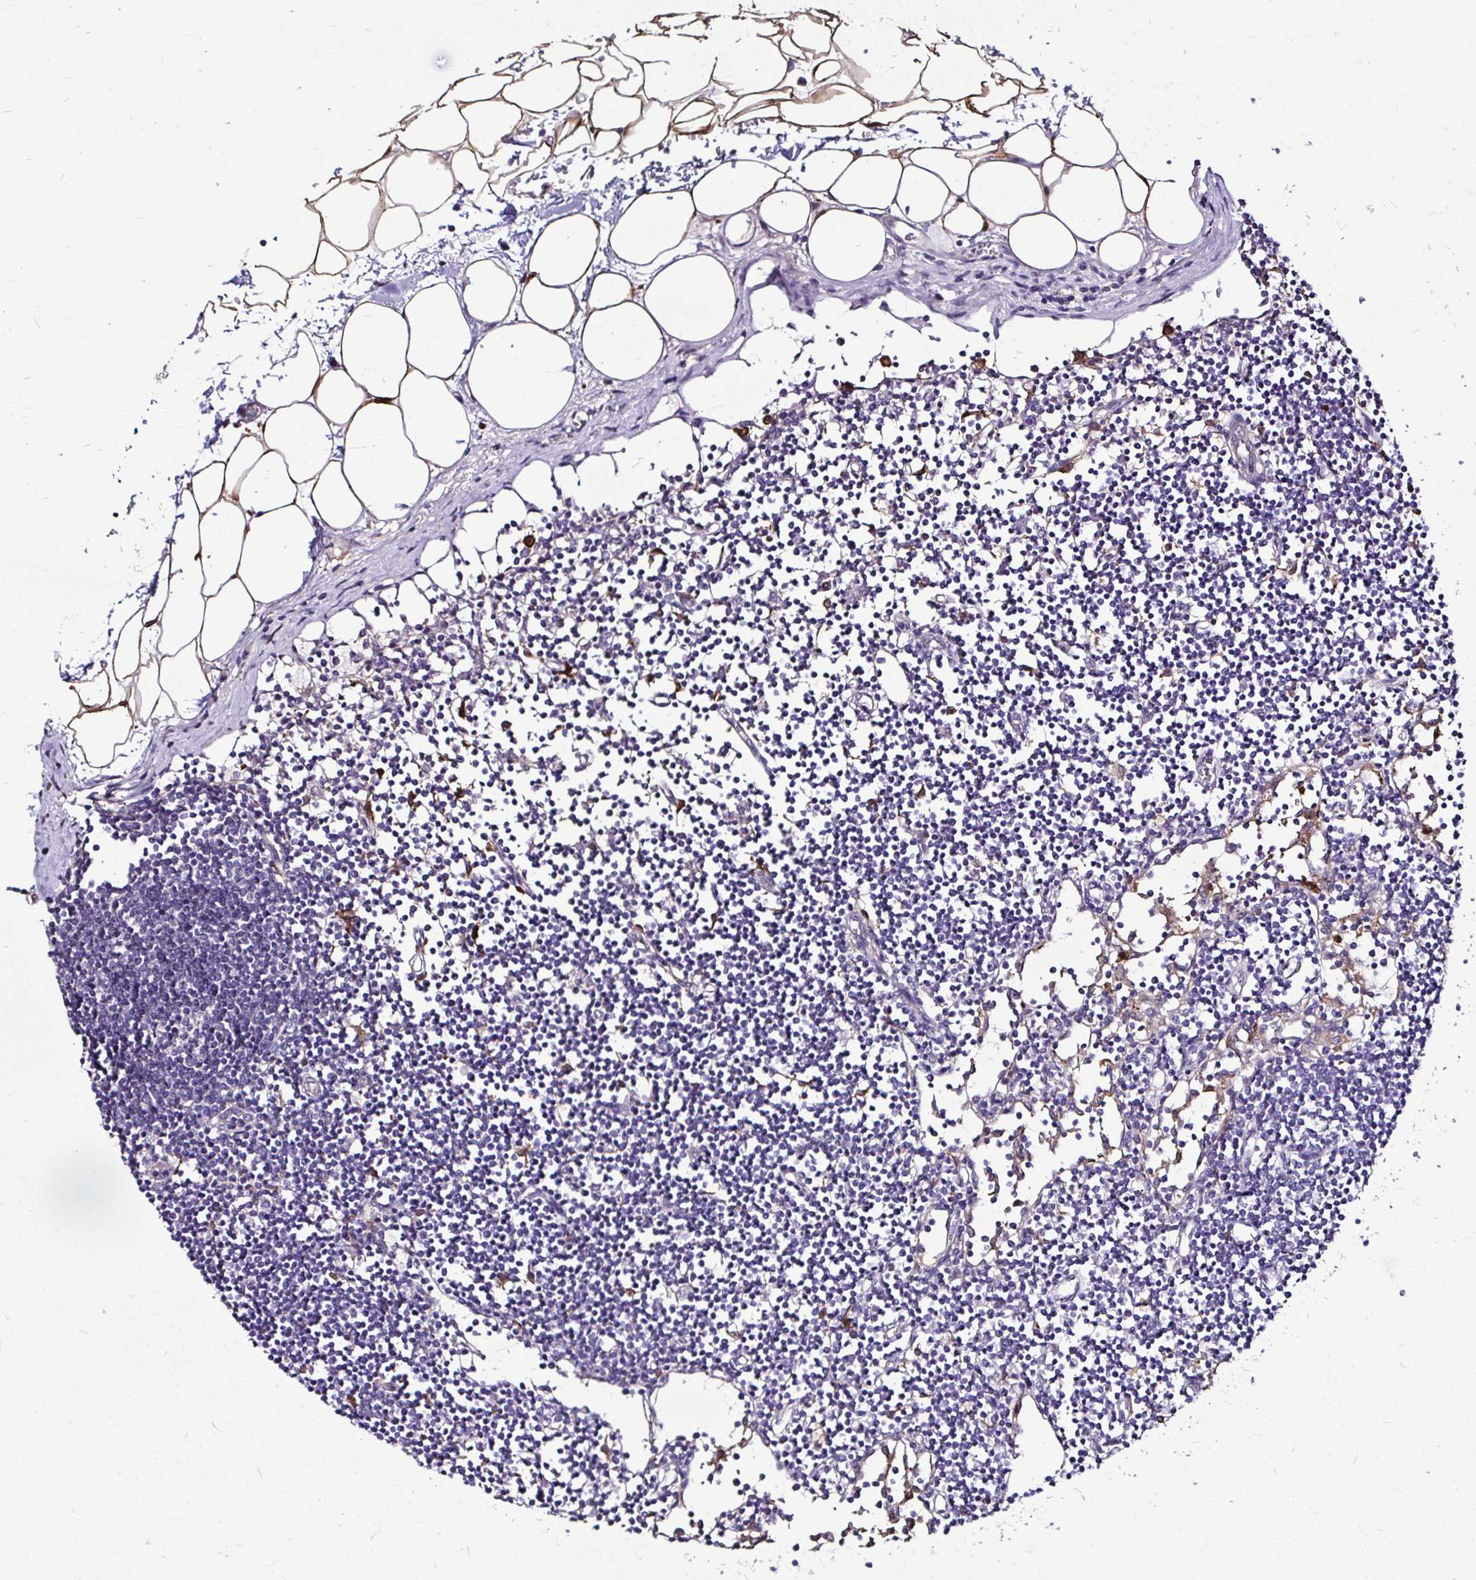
{"staining": {"intensity": "weak", "quantity": "25%-75%", "location": "cytoplasmic/membranous"}, "tissue": "lymph node", "cell_type": "Germinal center cells", "image_type": "normal", "snomed": [{"axis": "morphology", "description": "Normal tissue, NOS"}, {"axis": "topography", "description": "Lymph node"}], "caption": "A brown stain highlights weak cytoplasmic/membranous staining of a protein in germinal center cells of unremarkable human lymph node. (DAB (3,3'-diaminobenzidine) IHC, brown staining for protein, blue staining for nuclei).", "gene": "IDH1", "patient": {"sex": "female", "age": 65}}